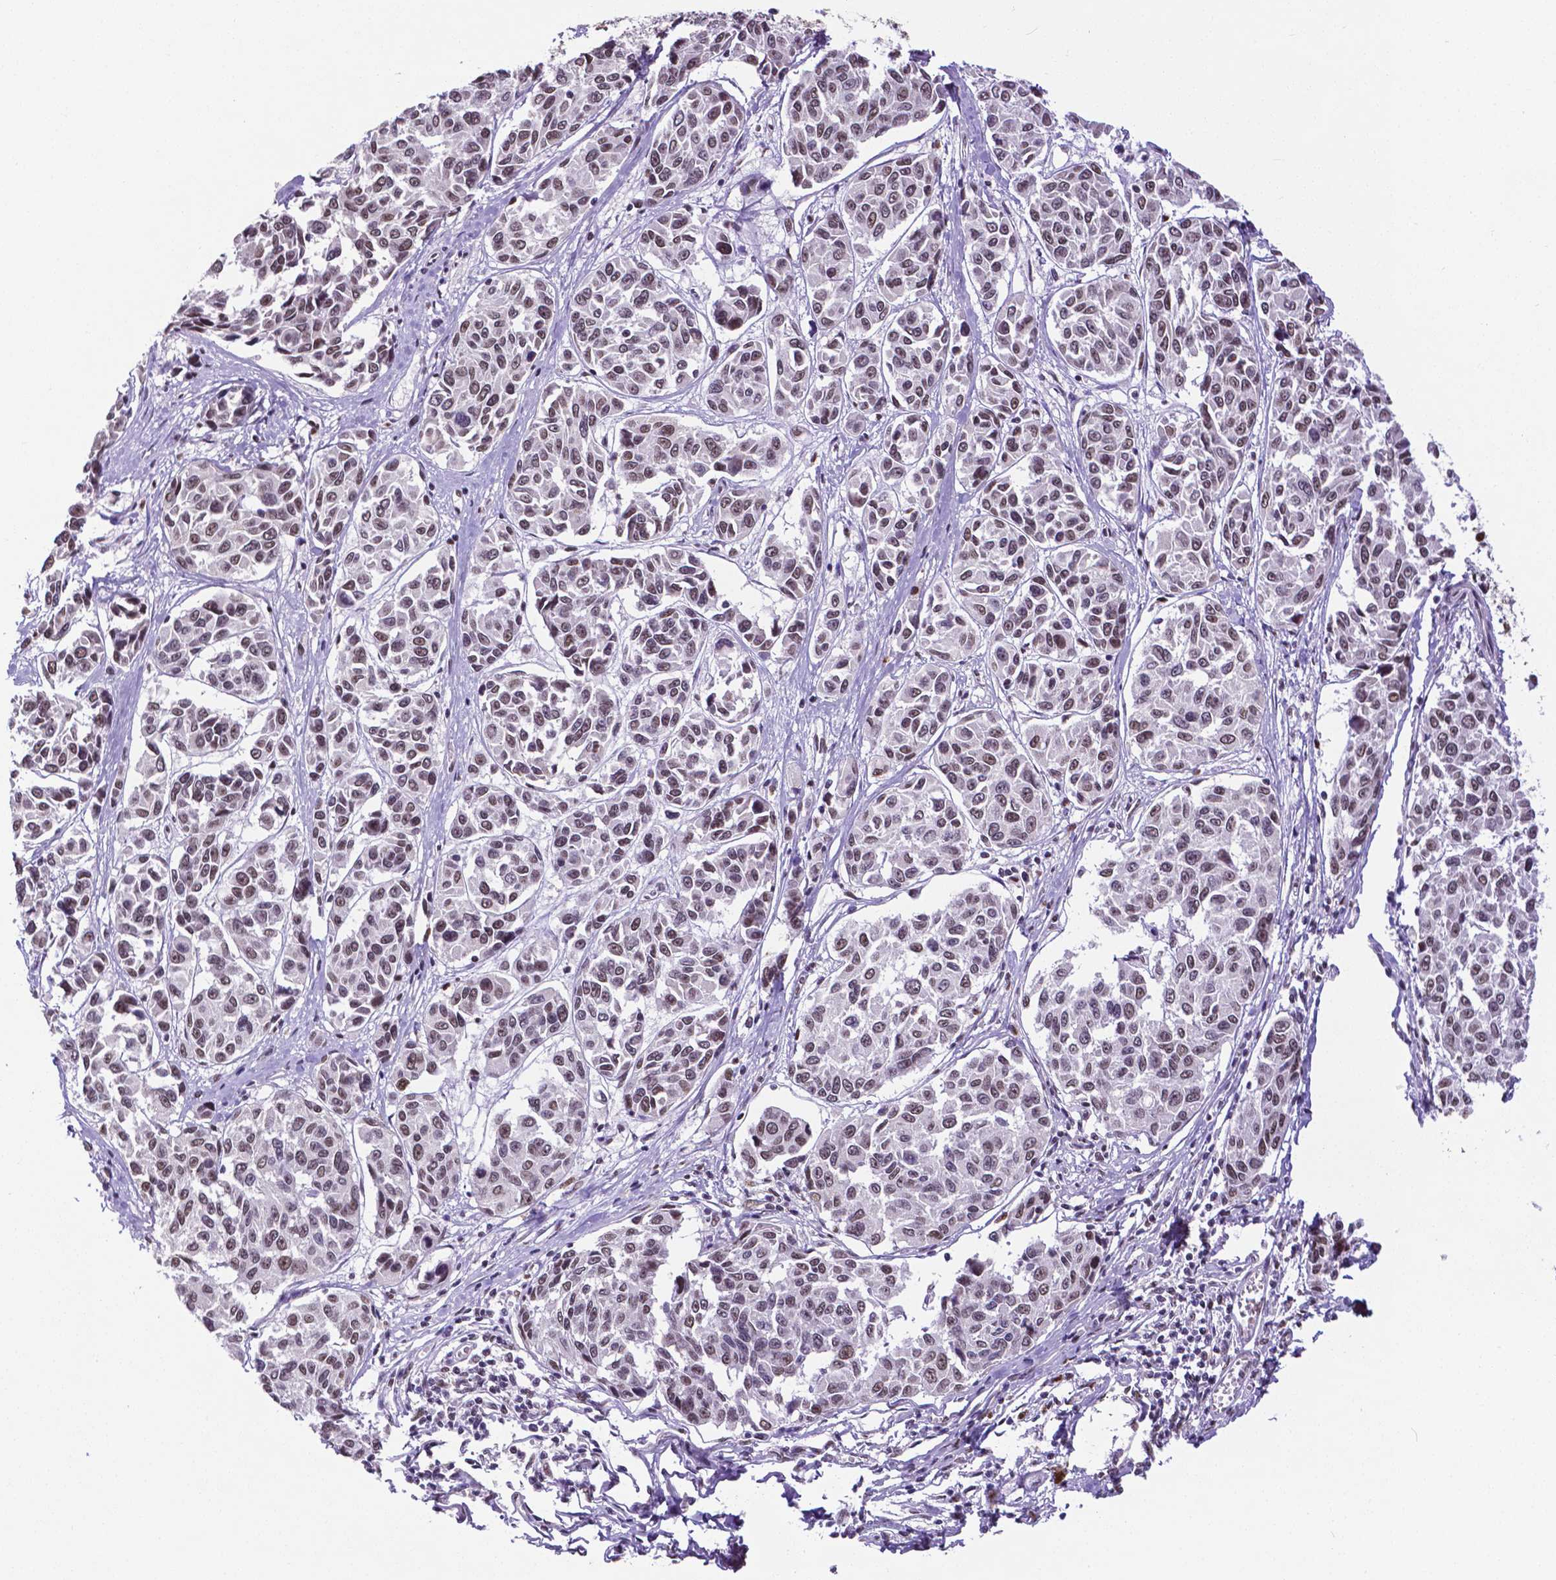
{"staining": {"intensity": "moderate", "quantity": "25%-75%", "location": "nuclear"}, "tissue": "melanoma", "cell_type": "Tumor cells", "image_type": "cancer", "snomed": [{"axis": "morphology", "description": "Malignant melanoma, NOS"}, {"axis": "topography", "description": "Skin"}], "caption": "A medium amount of moderate nuclear staining is identified in about 25%-75% of tumor cells in malignant melanoma tissue.", "gene": "ATRX", "patient": {"sex": "female", "age": 66}}